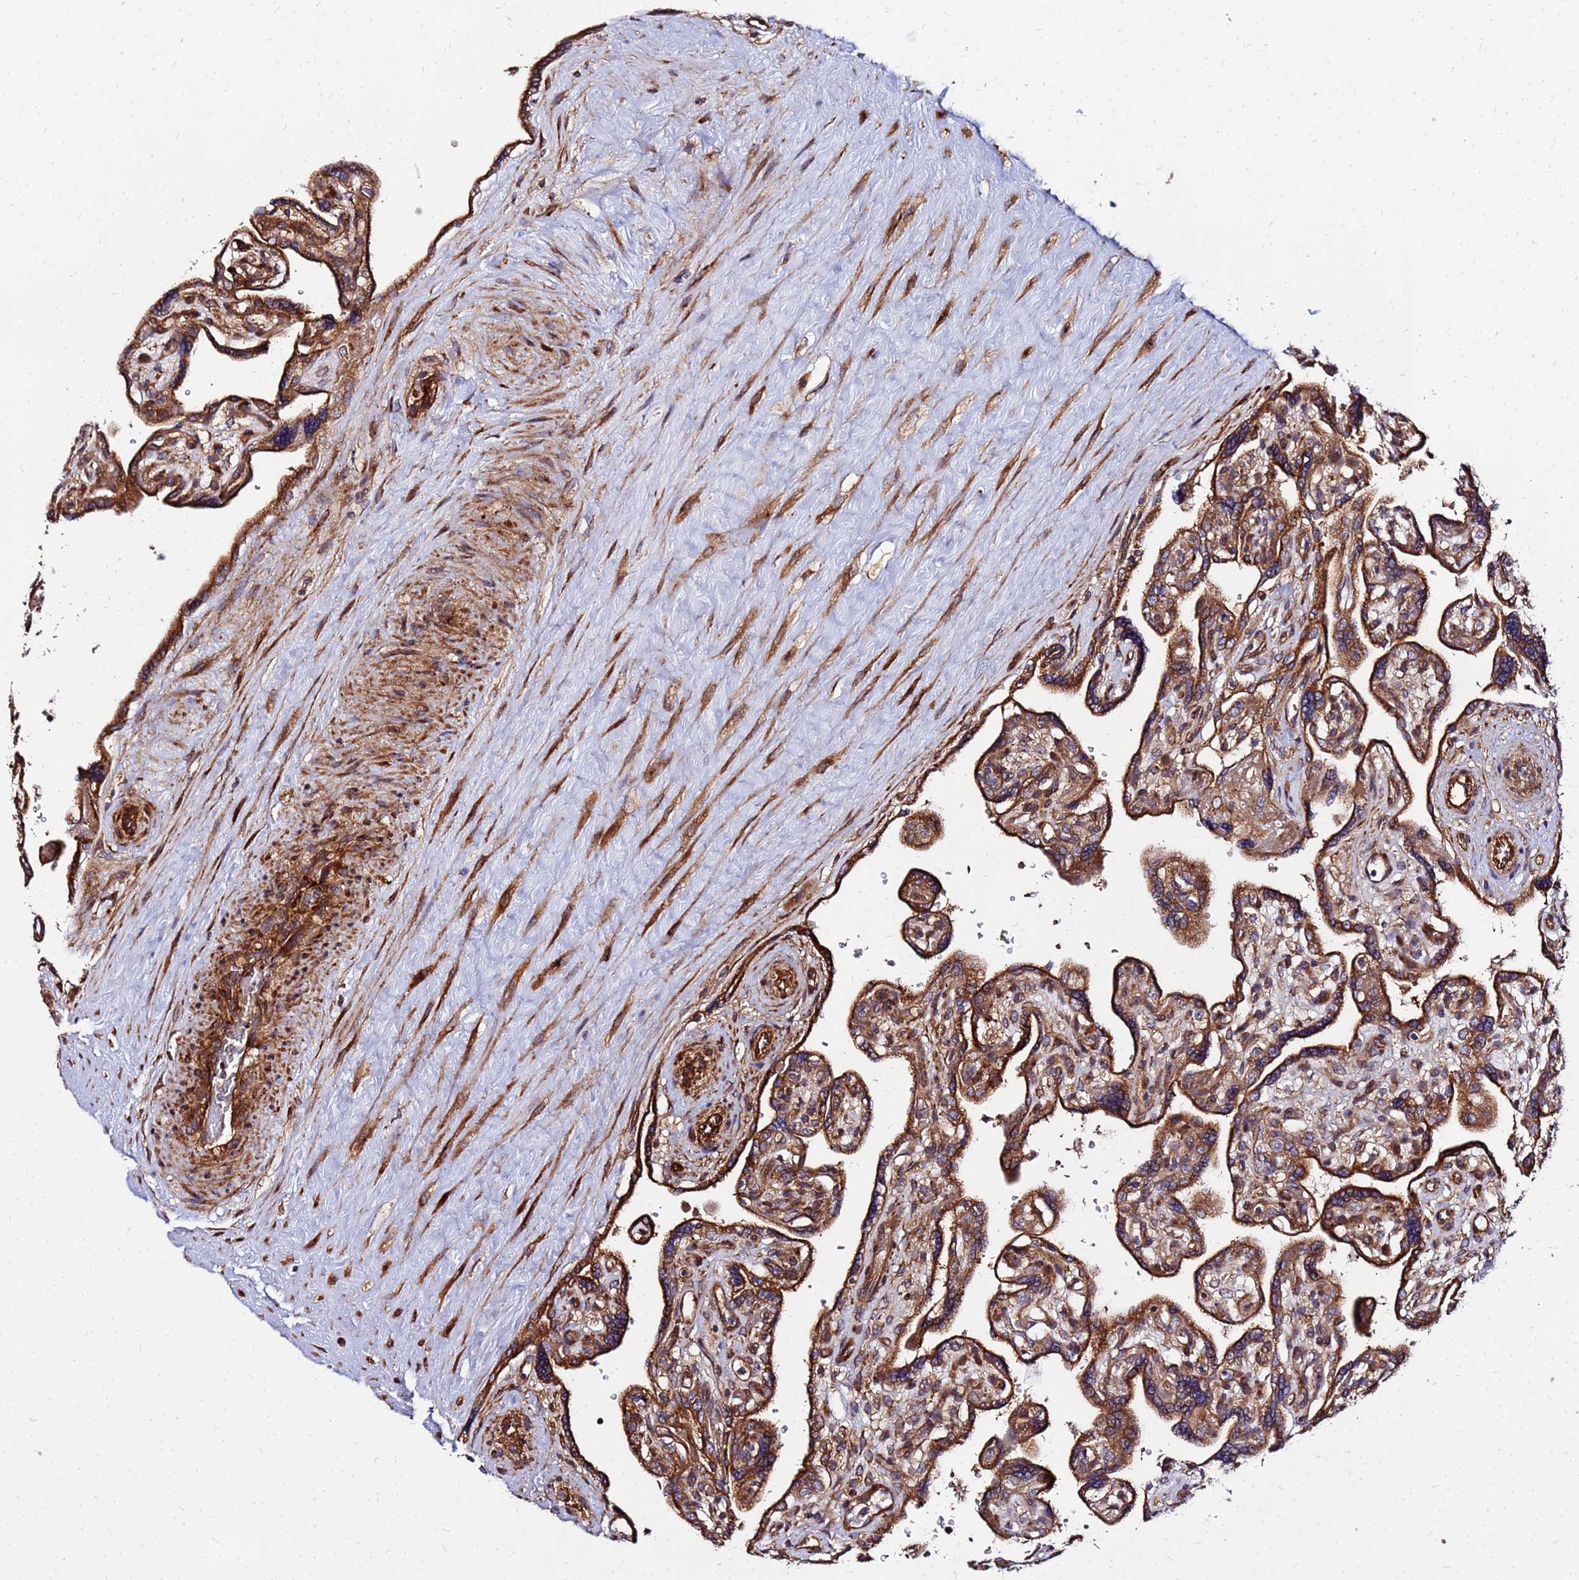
{"staining": {"intensity": "strong", "quantity": ">75%", "location": "cytoplasmic/membranous"}, "tissue": "placenta", "cell_type": "Trophoblastic cells", "image_type": "normal", "snomed": [{"axis": "morphology", "description": "Normal tissue, NOS"}, {"axis": "topography", "description": "Placenta"}], "caption": "A brown stain labels strong cytoplasmic/membranous positivity of a protein in trophoblastic cells of unremarkable placenta.", "gene": "WWC2", "patient": {"sex": "female", "age": 39}}